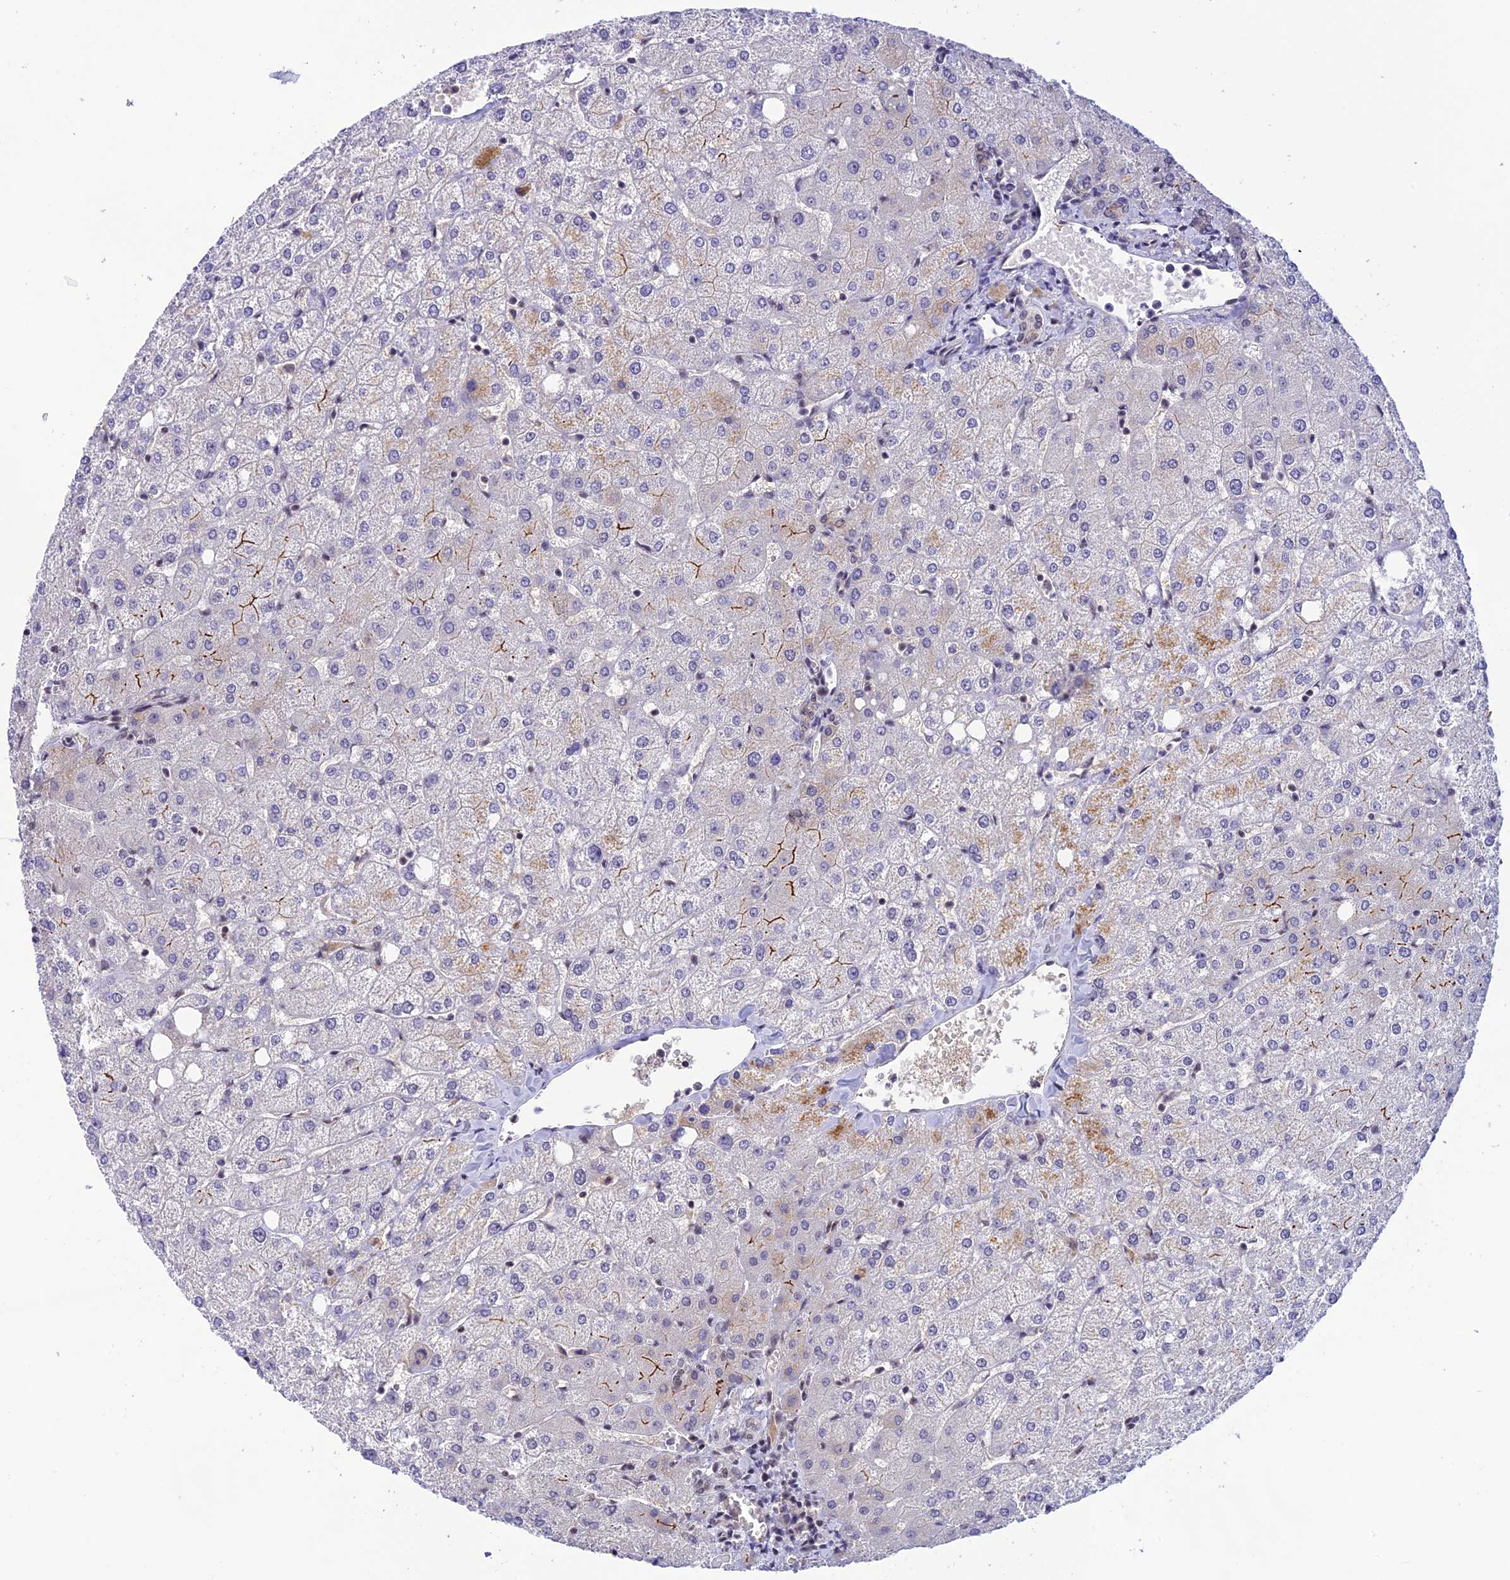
{"staining": {"intensity": "negative", "quantity": "none", "location": "none"}, "tissue": "liver", "cell_type": "Cholangiocytes", "image_type": "normal", "snomed": [{"axis": "morphology", "description": "Normal tissue, NOS"}, {"axis": "topography", "description": "Liver"}], "caption": "High power microscopy image of an immunohistochemistry histopathology image of benign liver, revealing no significant staining in cholangiocytes. Nuclei are stained in blue.", "gene": "THAP11", "patient": {"sex": "female", "age": 54}}